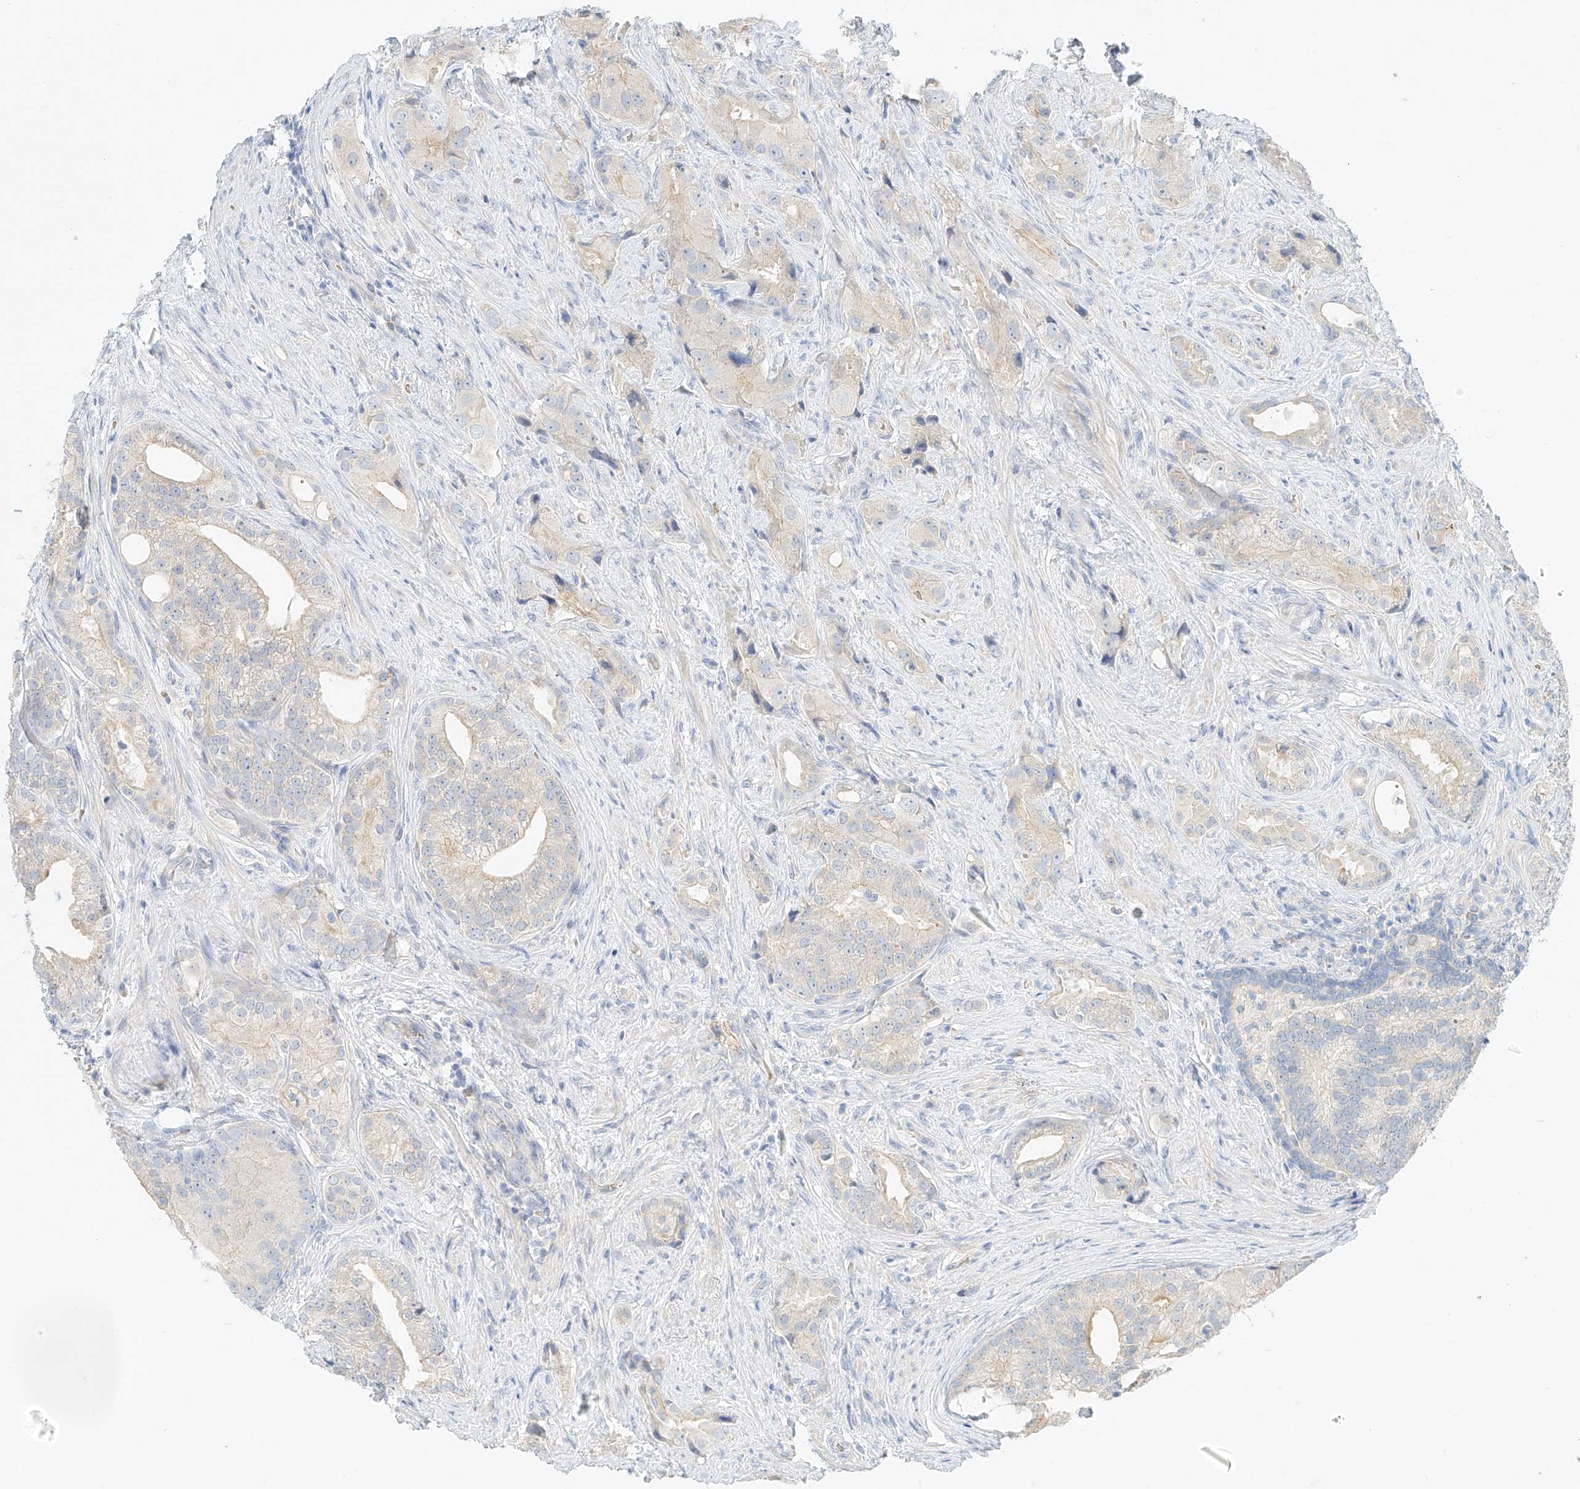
{"staining": {"intensity": "weak", "quantity": "<25%", "location": "cytoplasmic/membranous"}, "tissue": "prostate cancer", "cell_type": "Tumor cells", "image_type": "cancer", "snomed": [{"axis": "morphology", "description": "Adenocarcinoma, Low grade"}, {"axis": "topography", "description": "Prostate"}], "caption": "Immunohistochemistry (IHC) micrograph of human prostate cancer stained for a protein (brown), which exhibits no expression in tumor cells. The staining is performed using DAB brown chromogen with nuclei counter-stained in using hematoxylin.", "gene": "SYTL3", "patient": {"sex": "male", "age": 71}}